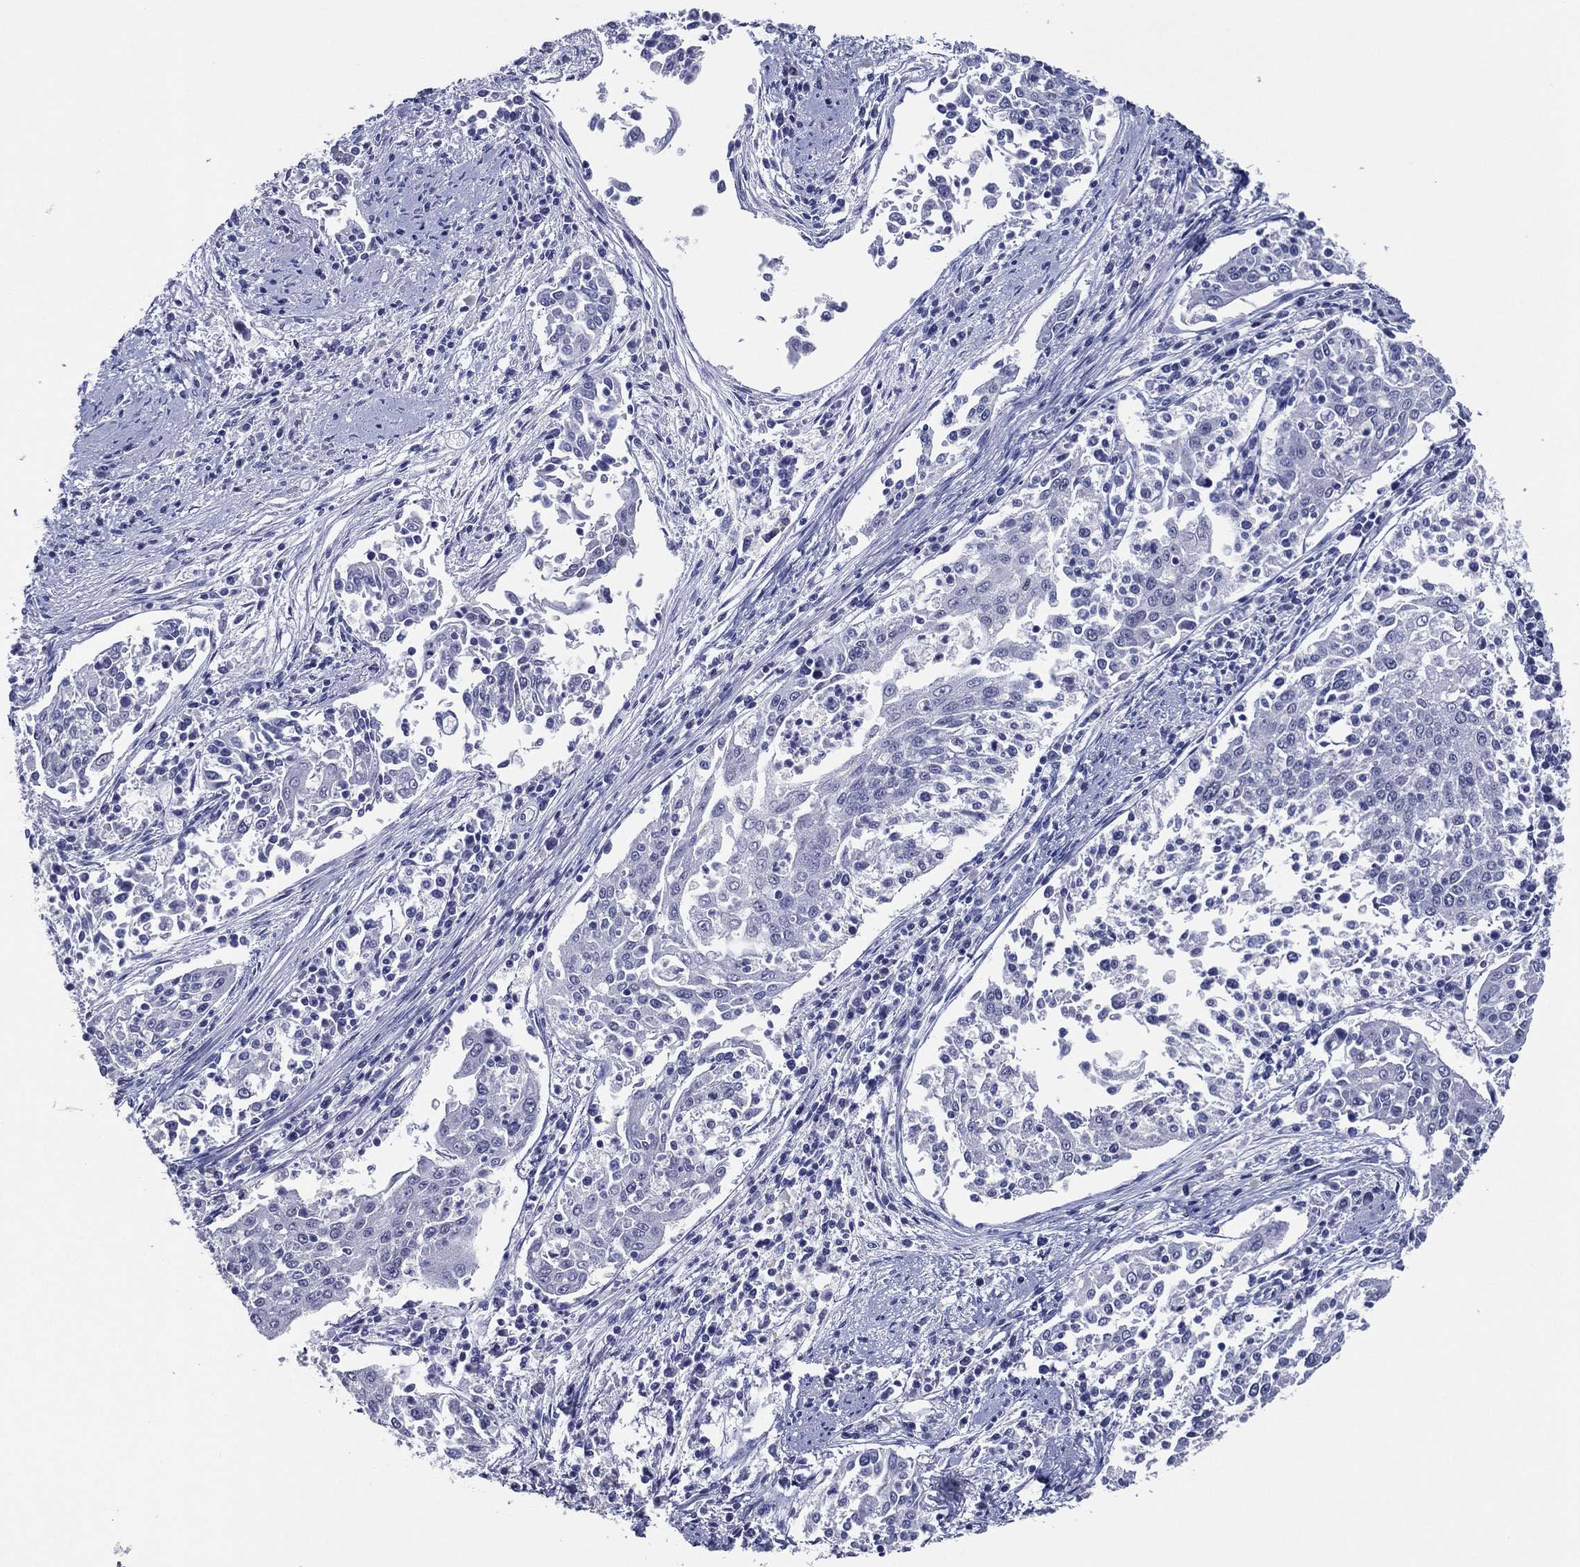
{"staining": {"intensity": "negative", "quantity": "none", "location": "none"}, "tissue": "cervical cancer", "cell_type": "Tumor cells", "image_type": "cancer", "snomed": [{"axis": "morphology", "description": "Squamous cell carcinoma, NOS"}, {"axis": "topography", "description": "Cervix"}], "caption": "Photomicrograph shows no protein positivity in tumor cells of cervical cancer tissue.", "gene": "TFAP2A", "patient": {"sex": "female", "age": 41}}